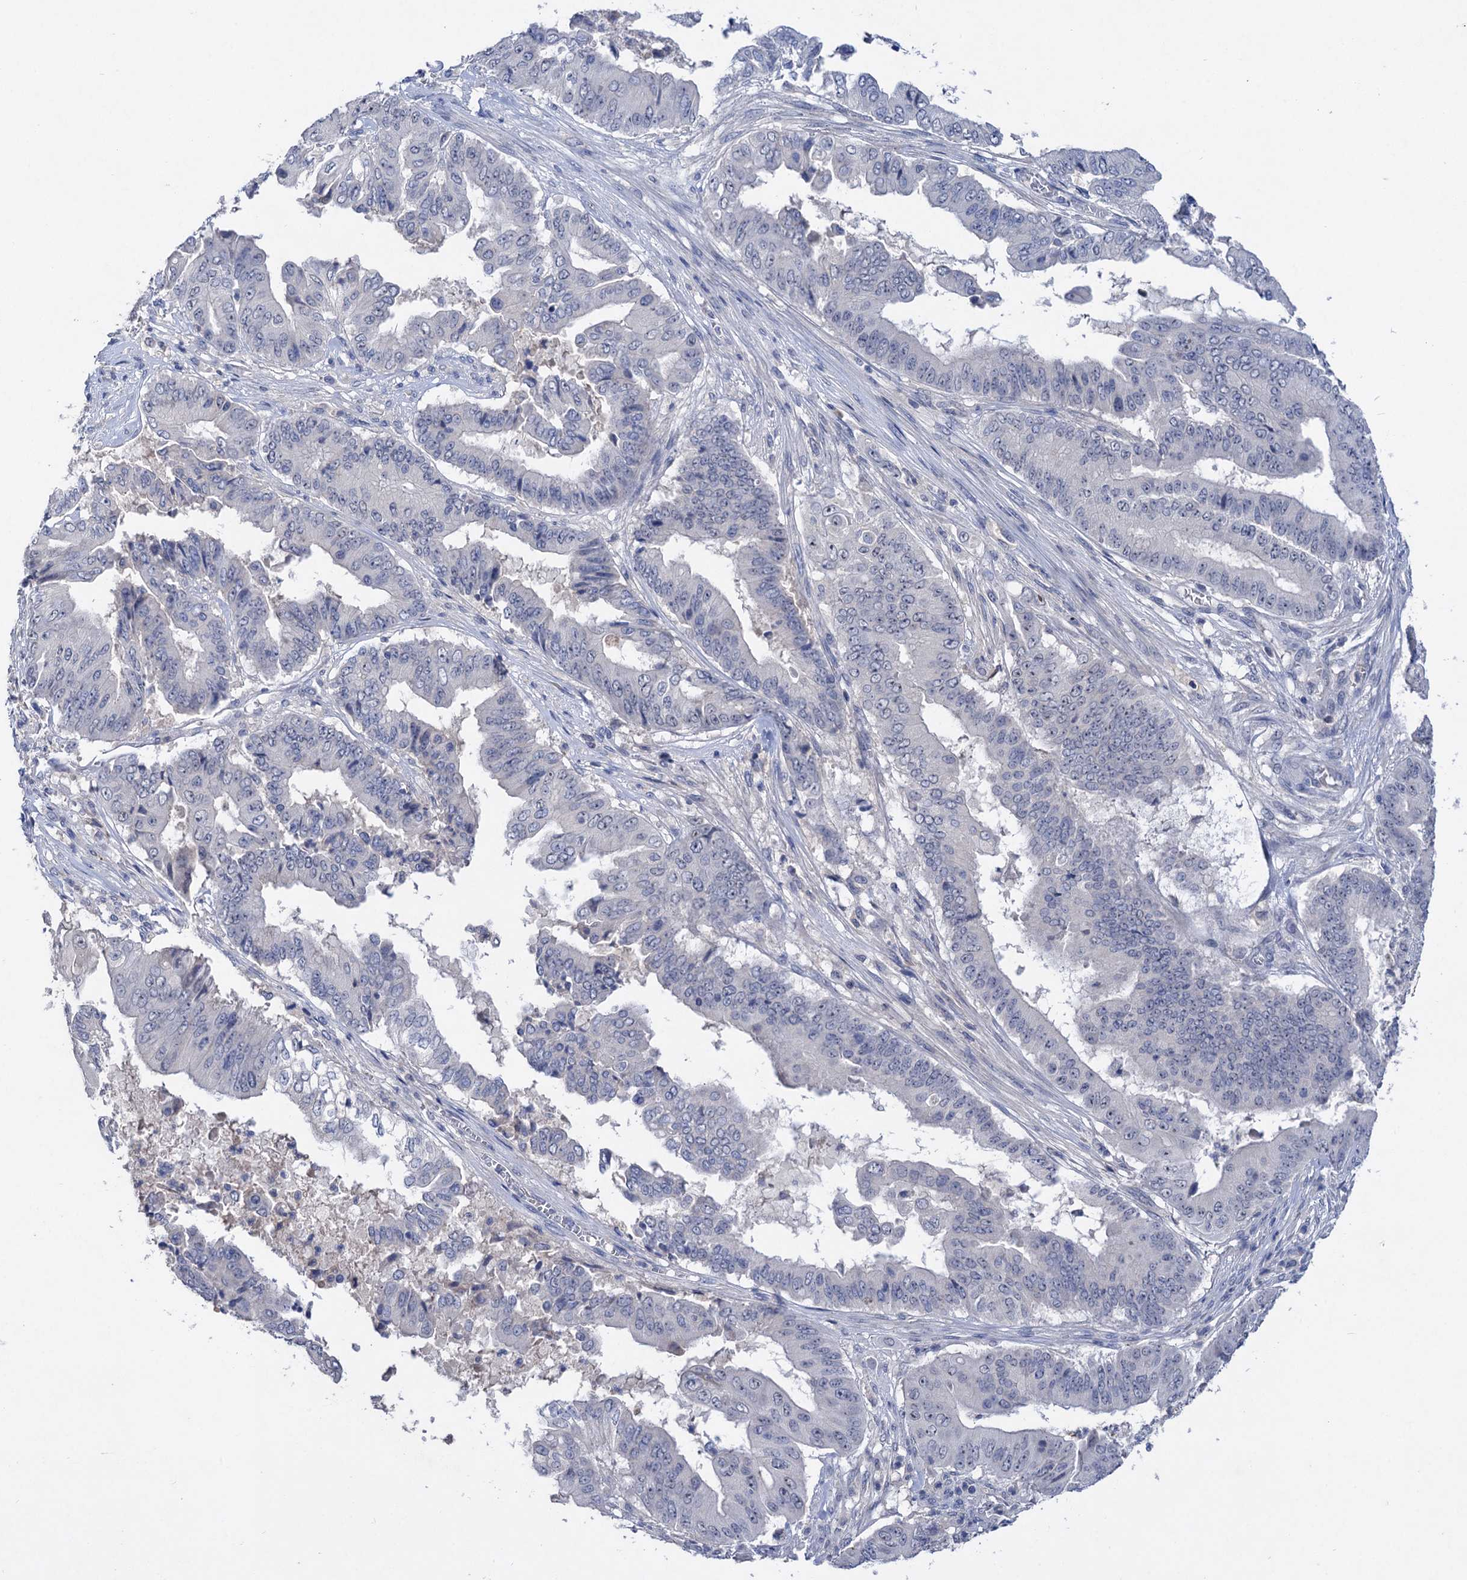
{"staining": {"intensity": "negative", "quantity": "none", "location": "none"}, "tissue": "pancreatic cancer", "cell_type": "Tumor cells", "image_type": "cancer", "snomed": [{"axis": "morphology", "description": "Adenocarcinoma, NOS"}, {"axis": "topography", "description": "Pancreas"}], "caption": "This is an immunohistochemistry image of pancreatic cancer (adenocarcinoma). There is no expression in tumor cells.", "gene": "ATP4A", "patient": {"sex": "female", "age": 77}}